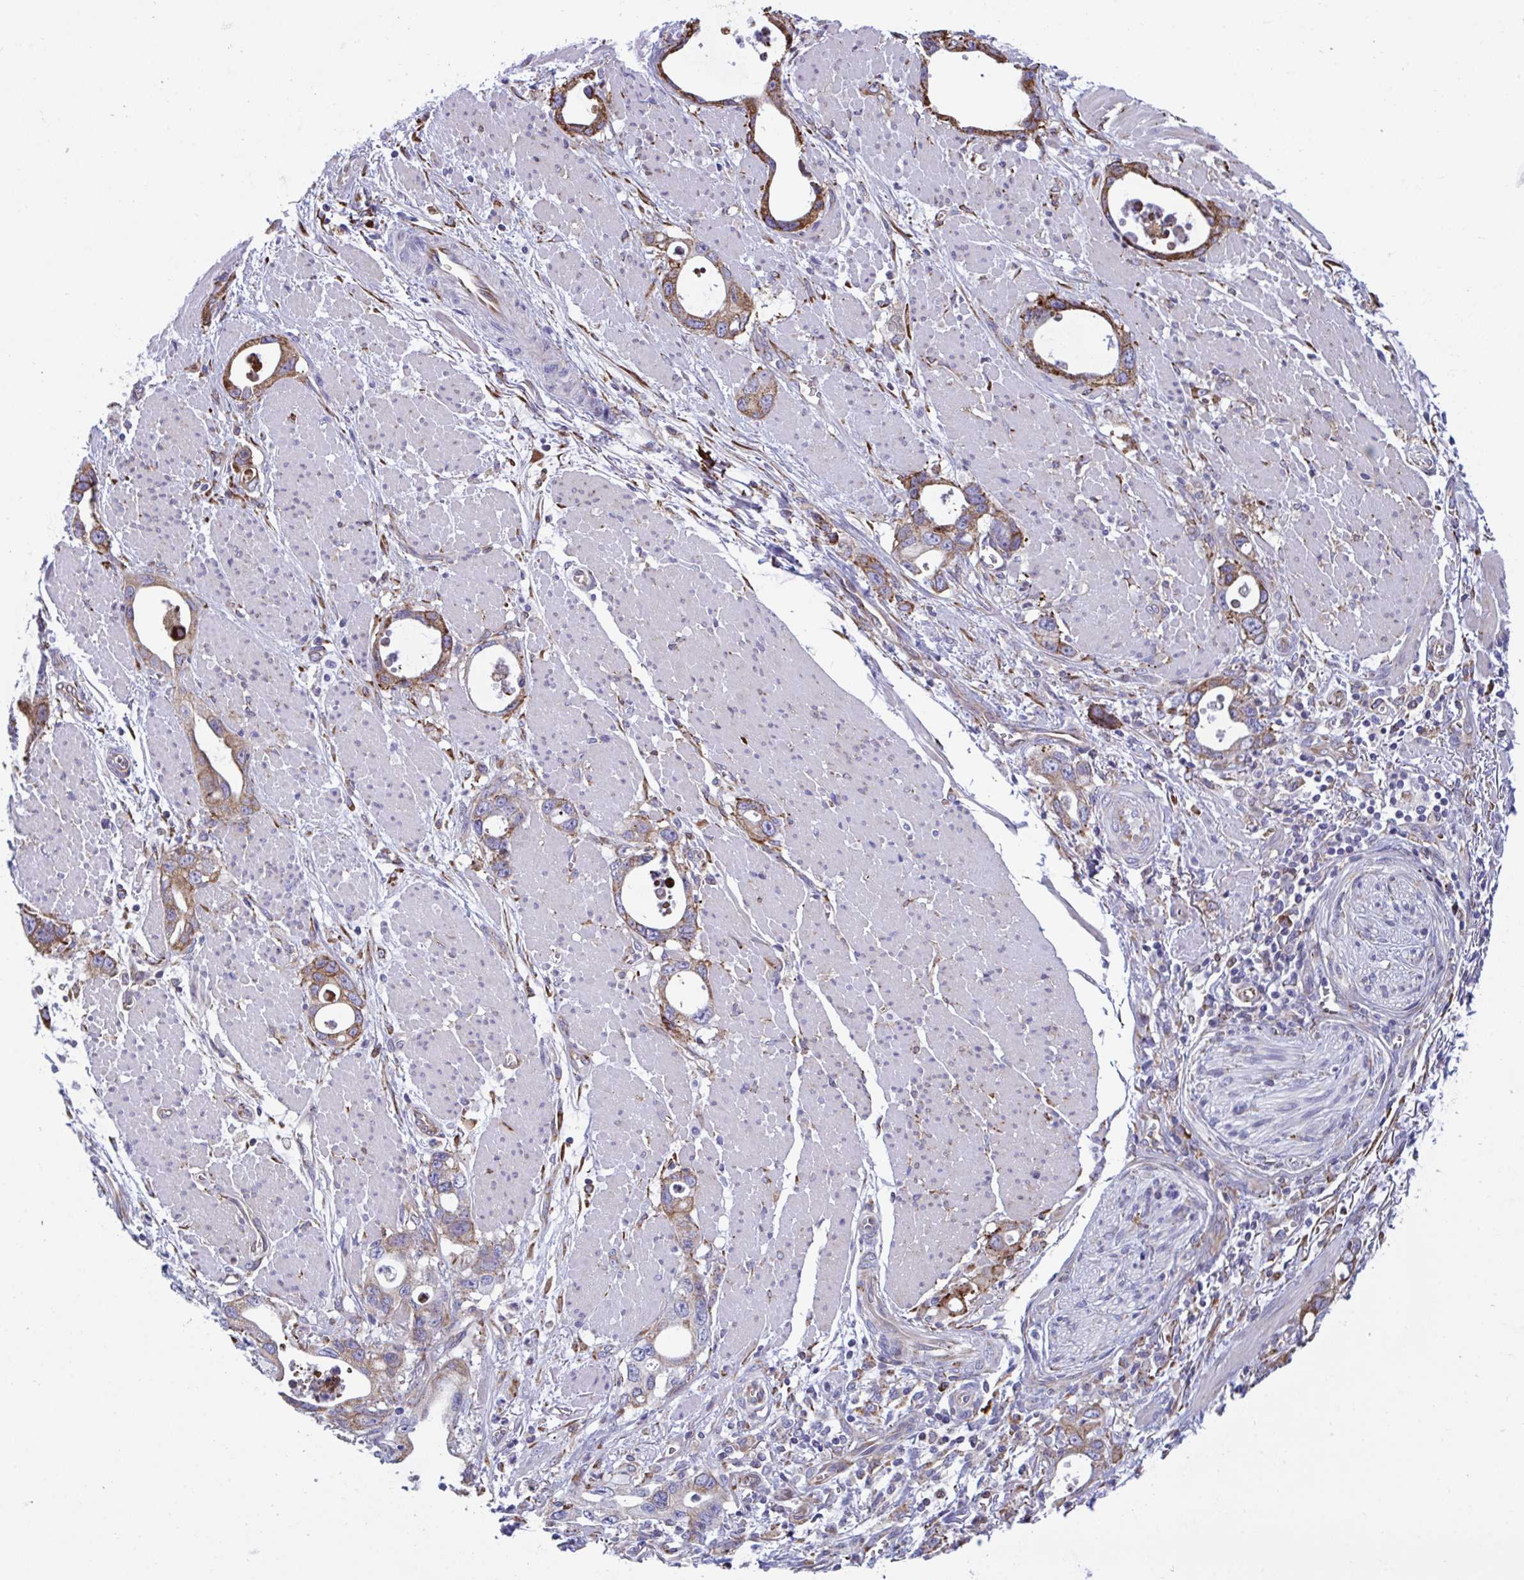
{"staining": {"intensity": "moderate", "quantity": ">75%", "location": "cytoplasmic/membranous"}, "tissue": "stomach cancer", "cell_type": "Tumor cells", "image_type": "cancer", "snomed": [{"axis": "morphology", "description": "Adenocarcinoma, NOS"}, {"axis": "topography", "description": "Stomach, upper"}], "caption": "Human stomach cancer stained for a protein (brown) demonstrates moderate cytoplasmic/membranous positive positivity in approximately >75% of tumor cells.", "gene": "PEAK3", "patient": {"sex": "male", "age": 74}}